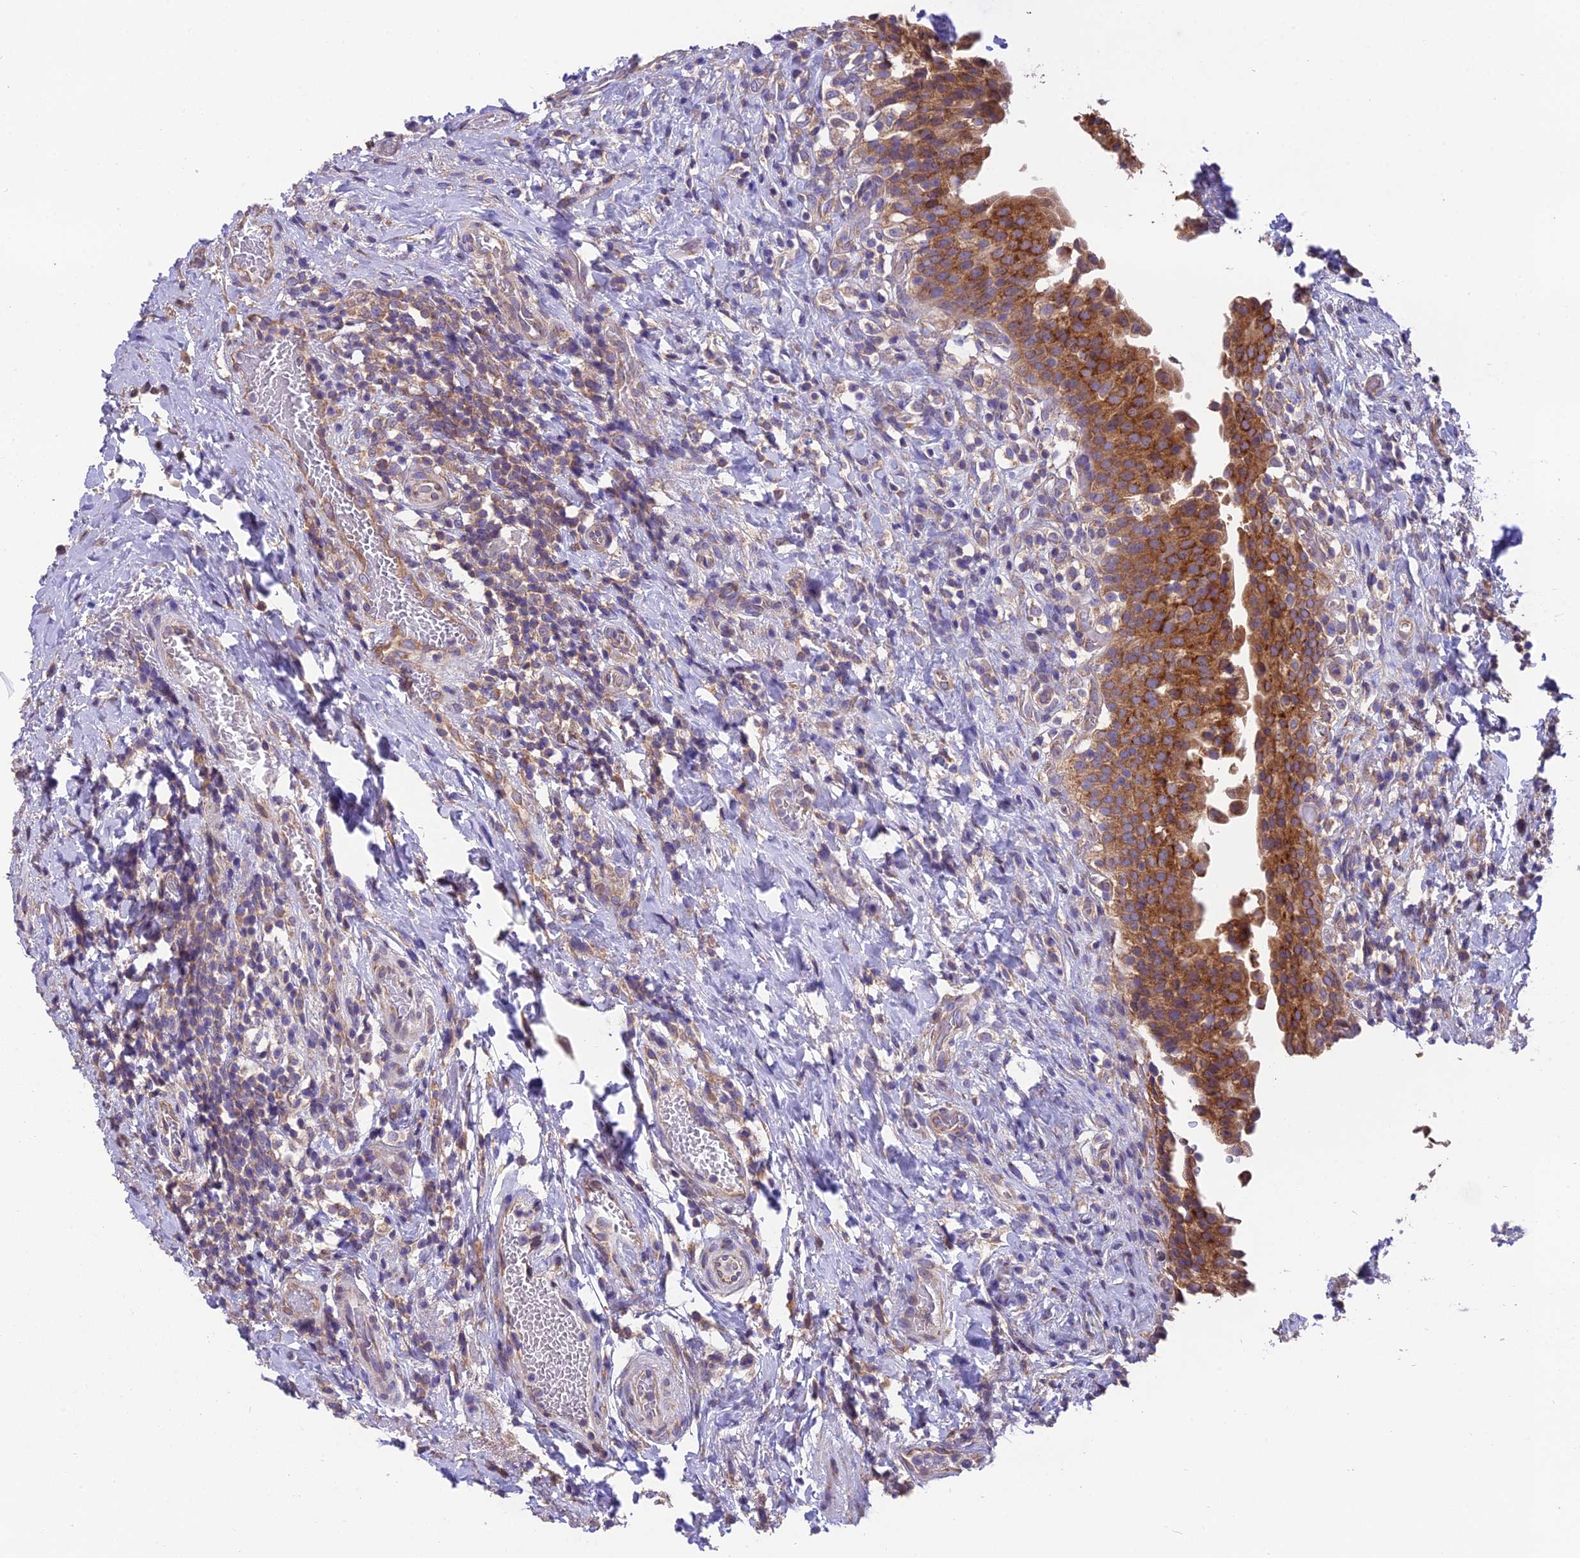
{"staining": {"intensity": "strong", "quantity": ">75%", "location": "cytoplasmic/membranous"}, "tissue": "urinary bladder", "cell_type": "Urothelial cells", "image_type": "normal", "snomed": [{"axis": "morphology", "description": "Normal tissue, NOS"}, {"axis": "morphology", "description": "Inflammation, NOS"}, {"axis": "topography", "description": "Urinary bladder"}], "caption": "Urinary bladder was stained to show a protein in brown. There is high levels of strong cytoplasmic/membranous staining in about >75% of urothelial cells.", "gene": "BLOC1S4", "patient": {"sex": "male", "age": 64}}